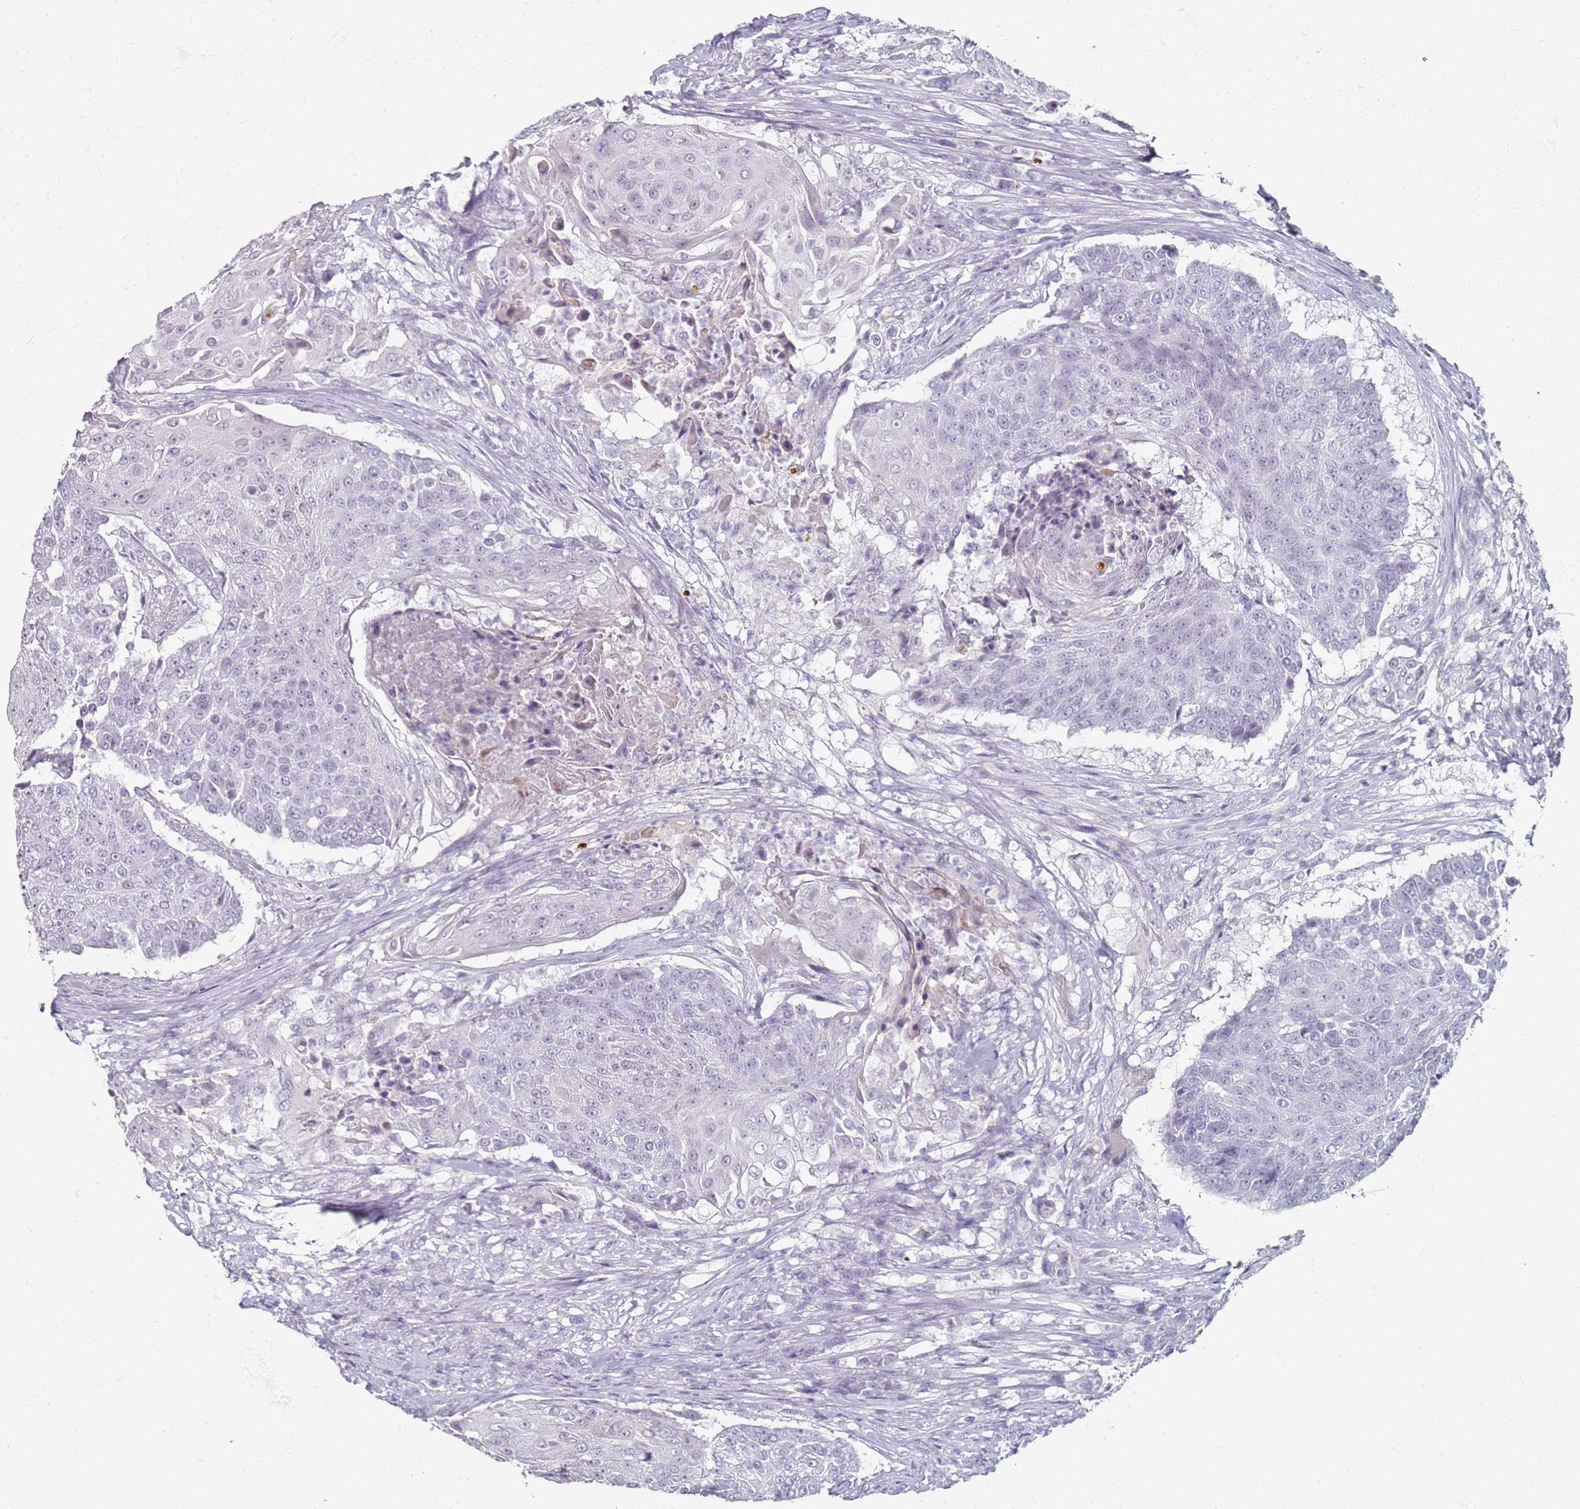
{"staining": {"intensity": "negative", "quantity": "none", "location": "none"}, "tissue": "urothelial cancer", "cell_type": "Tumor cells", "image_type": "cancer", "snomed": [{"axis": "morphology", "description": "Urothelial carcinoma, High grade"}, {"axis": "topography", "description": "Urinary bladder"}], "caption": "The immunohistochemistry (IHC) photomicrograph has no significant expression in tumor cells of urothelial carcinoma (high-grade) tissue. (DAB (3,3'-diaminobenzidine) immunohistochemistry (IHC), high magnification).", "gene": "DNAH11", "patient": {"sex": "female", "age": 63}}